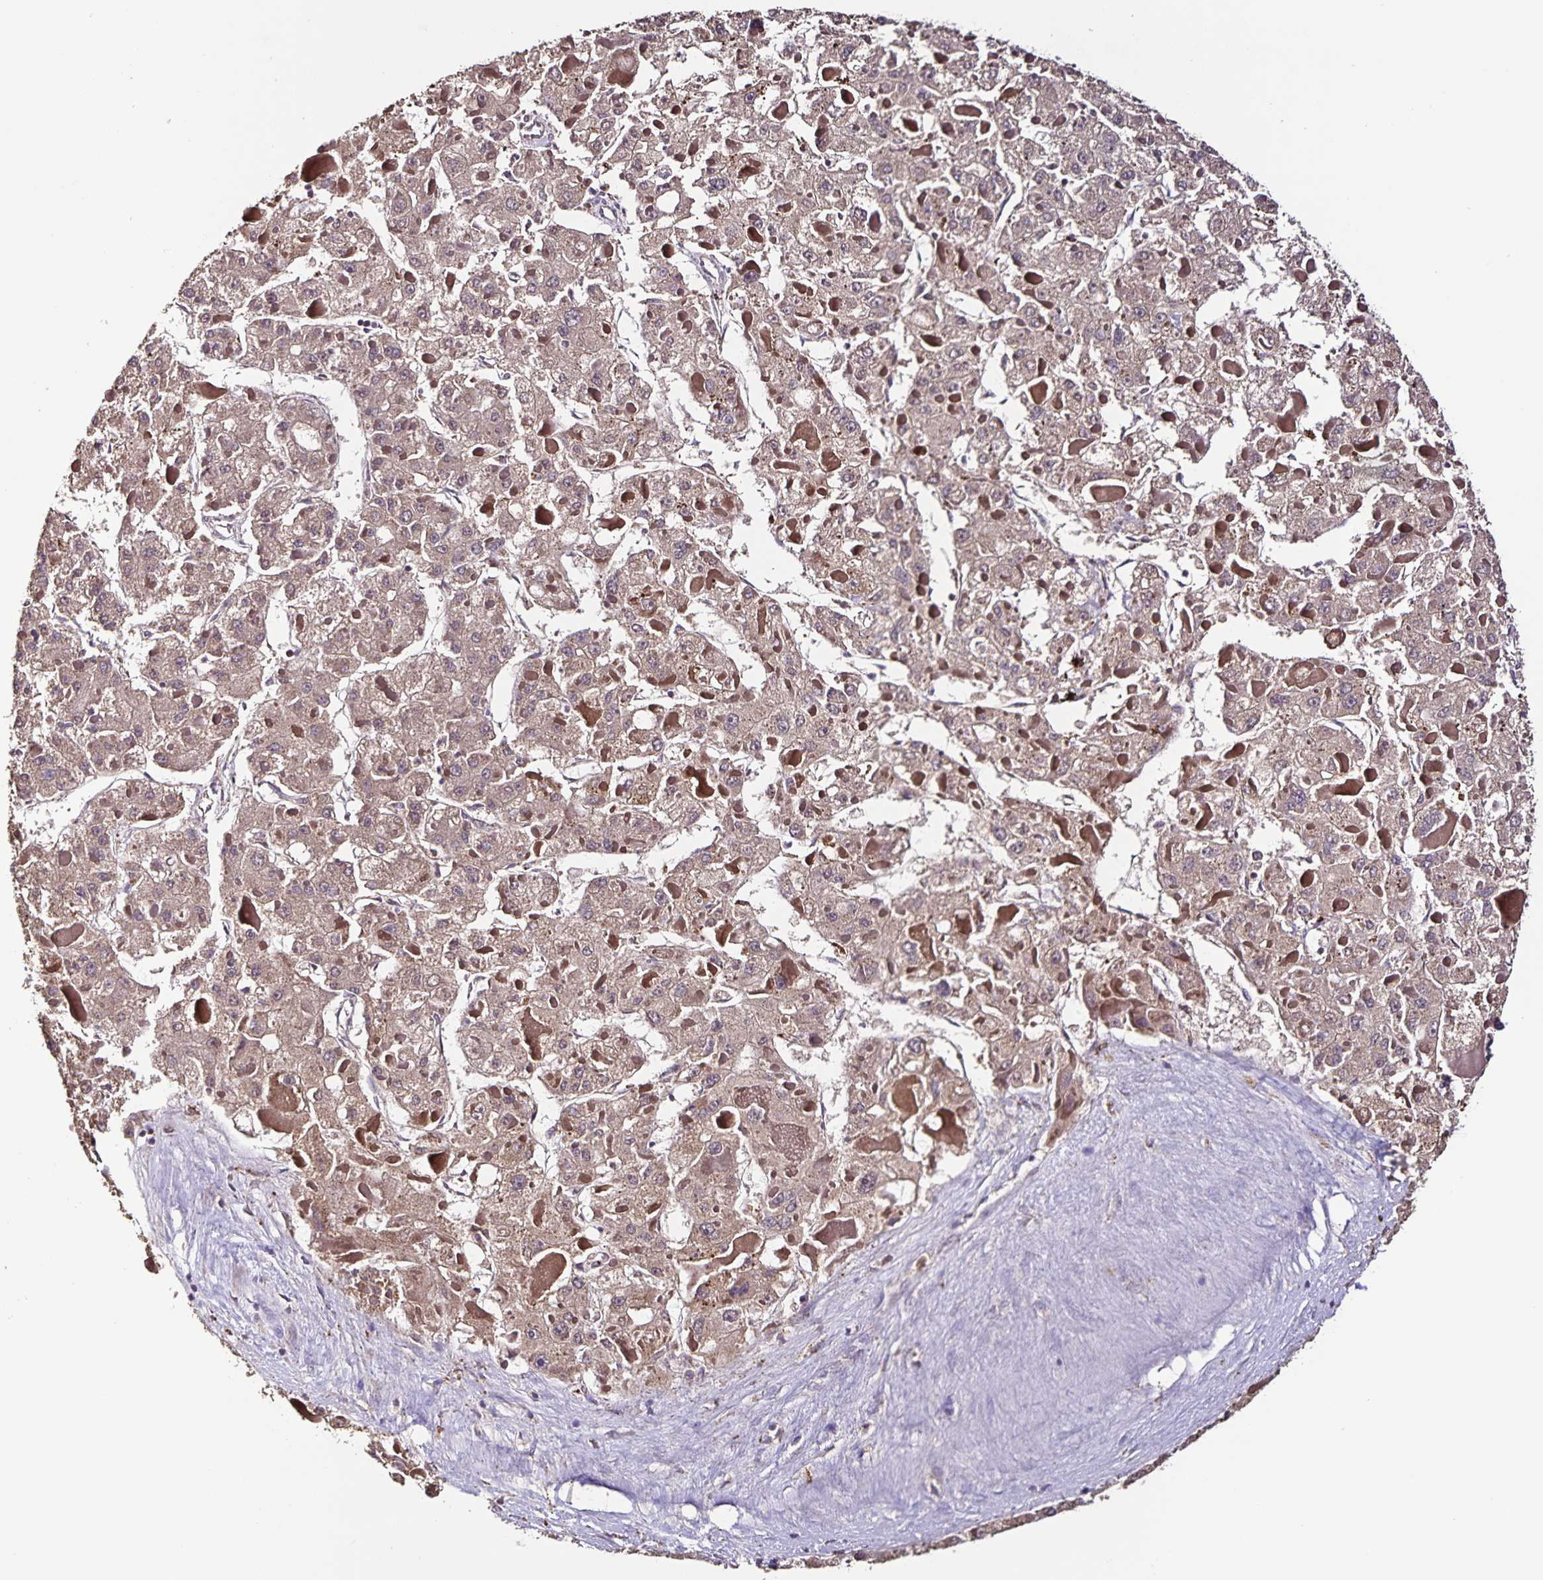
{"staining": {"intensity": "moderate", "quantity": "25%-75%", "location": "cytoplasmic/membranous"}, "tissue": "liver cancer", "cell_type": "Tumor cells", "image_type": "cancer", "snomed": [{"axis": "morphology", "description": "Carcinoma, Hepatocellular, NOS"}, {"axis": "topography", "description": "Liver"}], "caption": "The histopathology image exhibits a brown stain indicating the presence of a protein in the cytoplasmic/membranous of tumor cells in liver hepatocellular carcinoma.", "gene": "MAN1A1", "patient": {"sex": "female", "age": 73}}